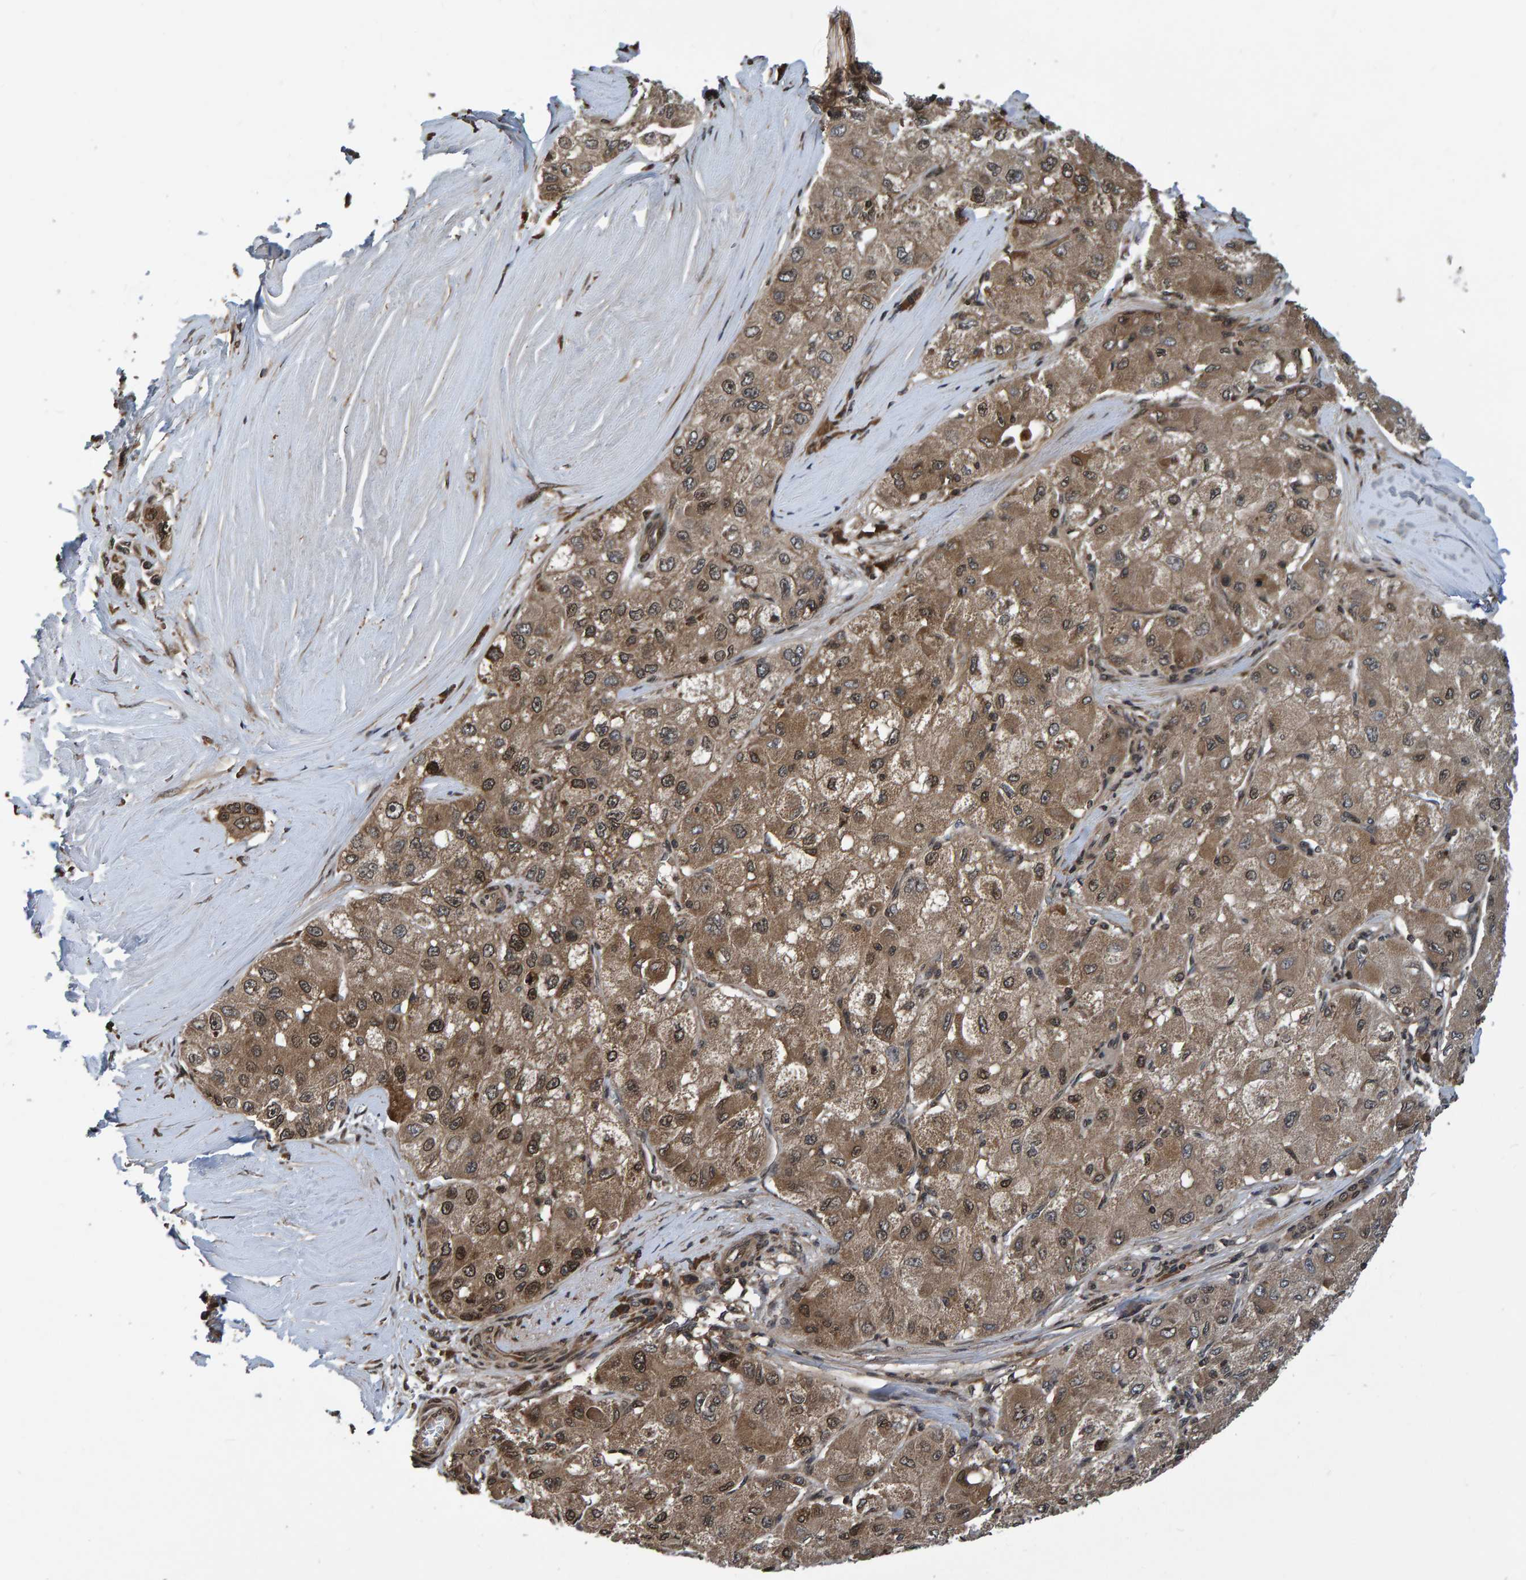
{"staining": {"intensity": "moderate", "quantity": ">75%", "location": "cytoplasmic/membranous,nuclear"}, "tissue": "liver cancer", "cell_type": "Tumor cells", "image_type": "cancer", "snomed": [{"axis": "morphology", "description": "Carcinoma, Hepatocellular, NOS"}, {"axis": "topography", "description": "Liver"}], "caption": "A micrograph of liver cancer (hepatocellular carcinoma) stained for a protein exhibits moderate cytoplasmic/membranous and nuclear brown staining in tumor cells.", "gene": "GAB2", "patient": {"sex": "male", "age": 80}}